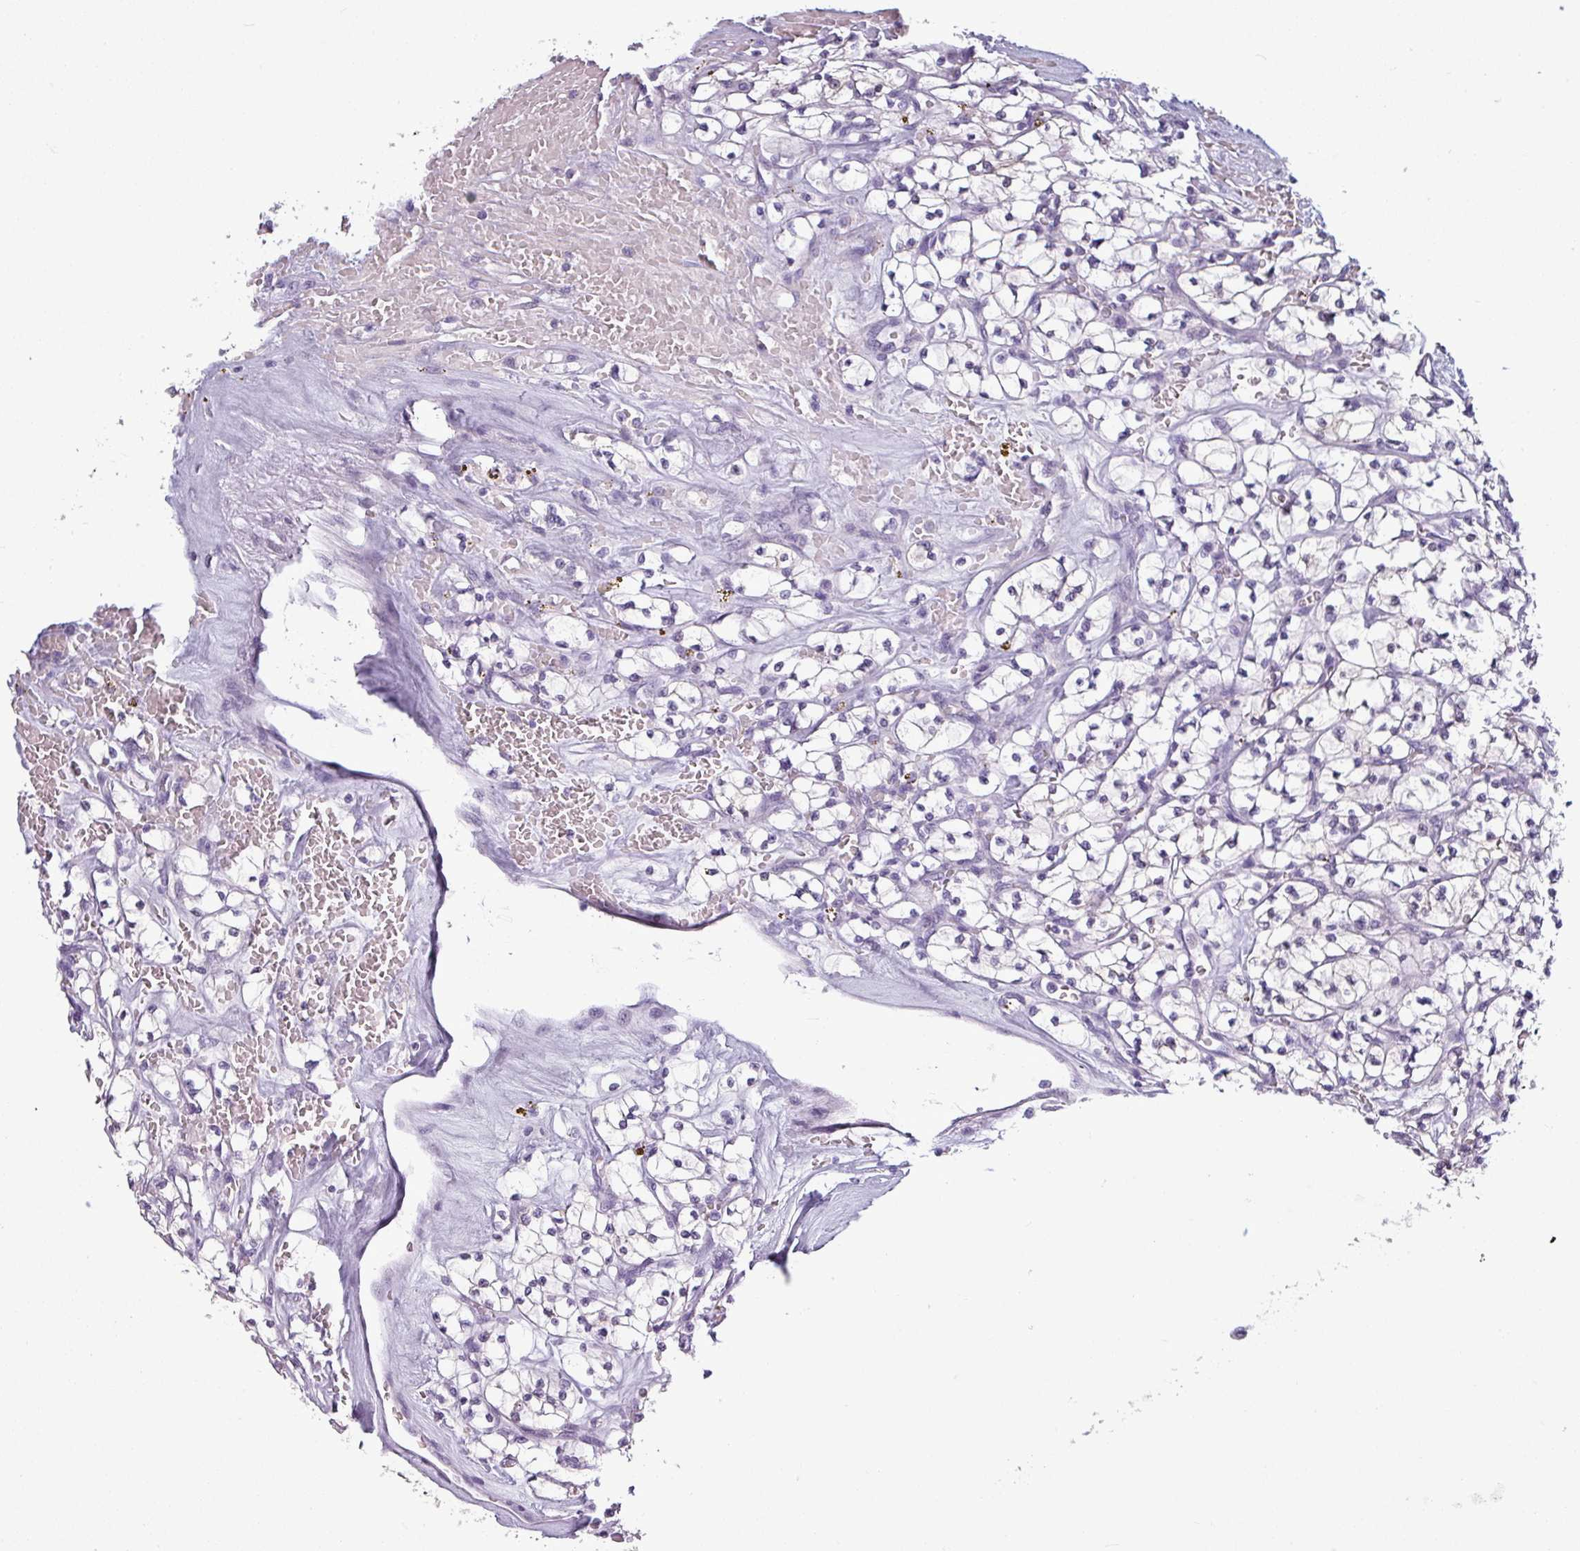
{"staining": {"intensity": "negative", "quantity": "none", "location": "none"}, "tissue": "renal cancer", "cell_type": "Tumor cells", "image_type": "cancer", "snomed": [{"axis": "morphology", "description": "Adenocarcinoma, NOS"}, {"axis": "topography", "description": "Kidney"}], "caption": "Tumor cells are negative for brown protein staining in renal cancer (adenocarcinoma).", "gene": "SRGAP1", "patient": {"sex": "female", "age": 64}}